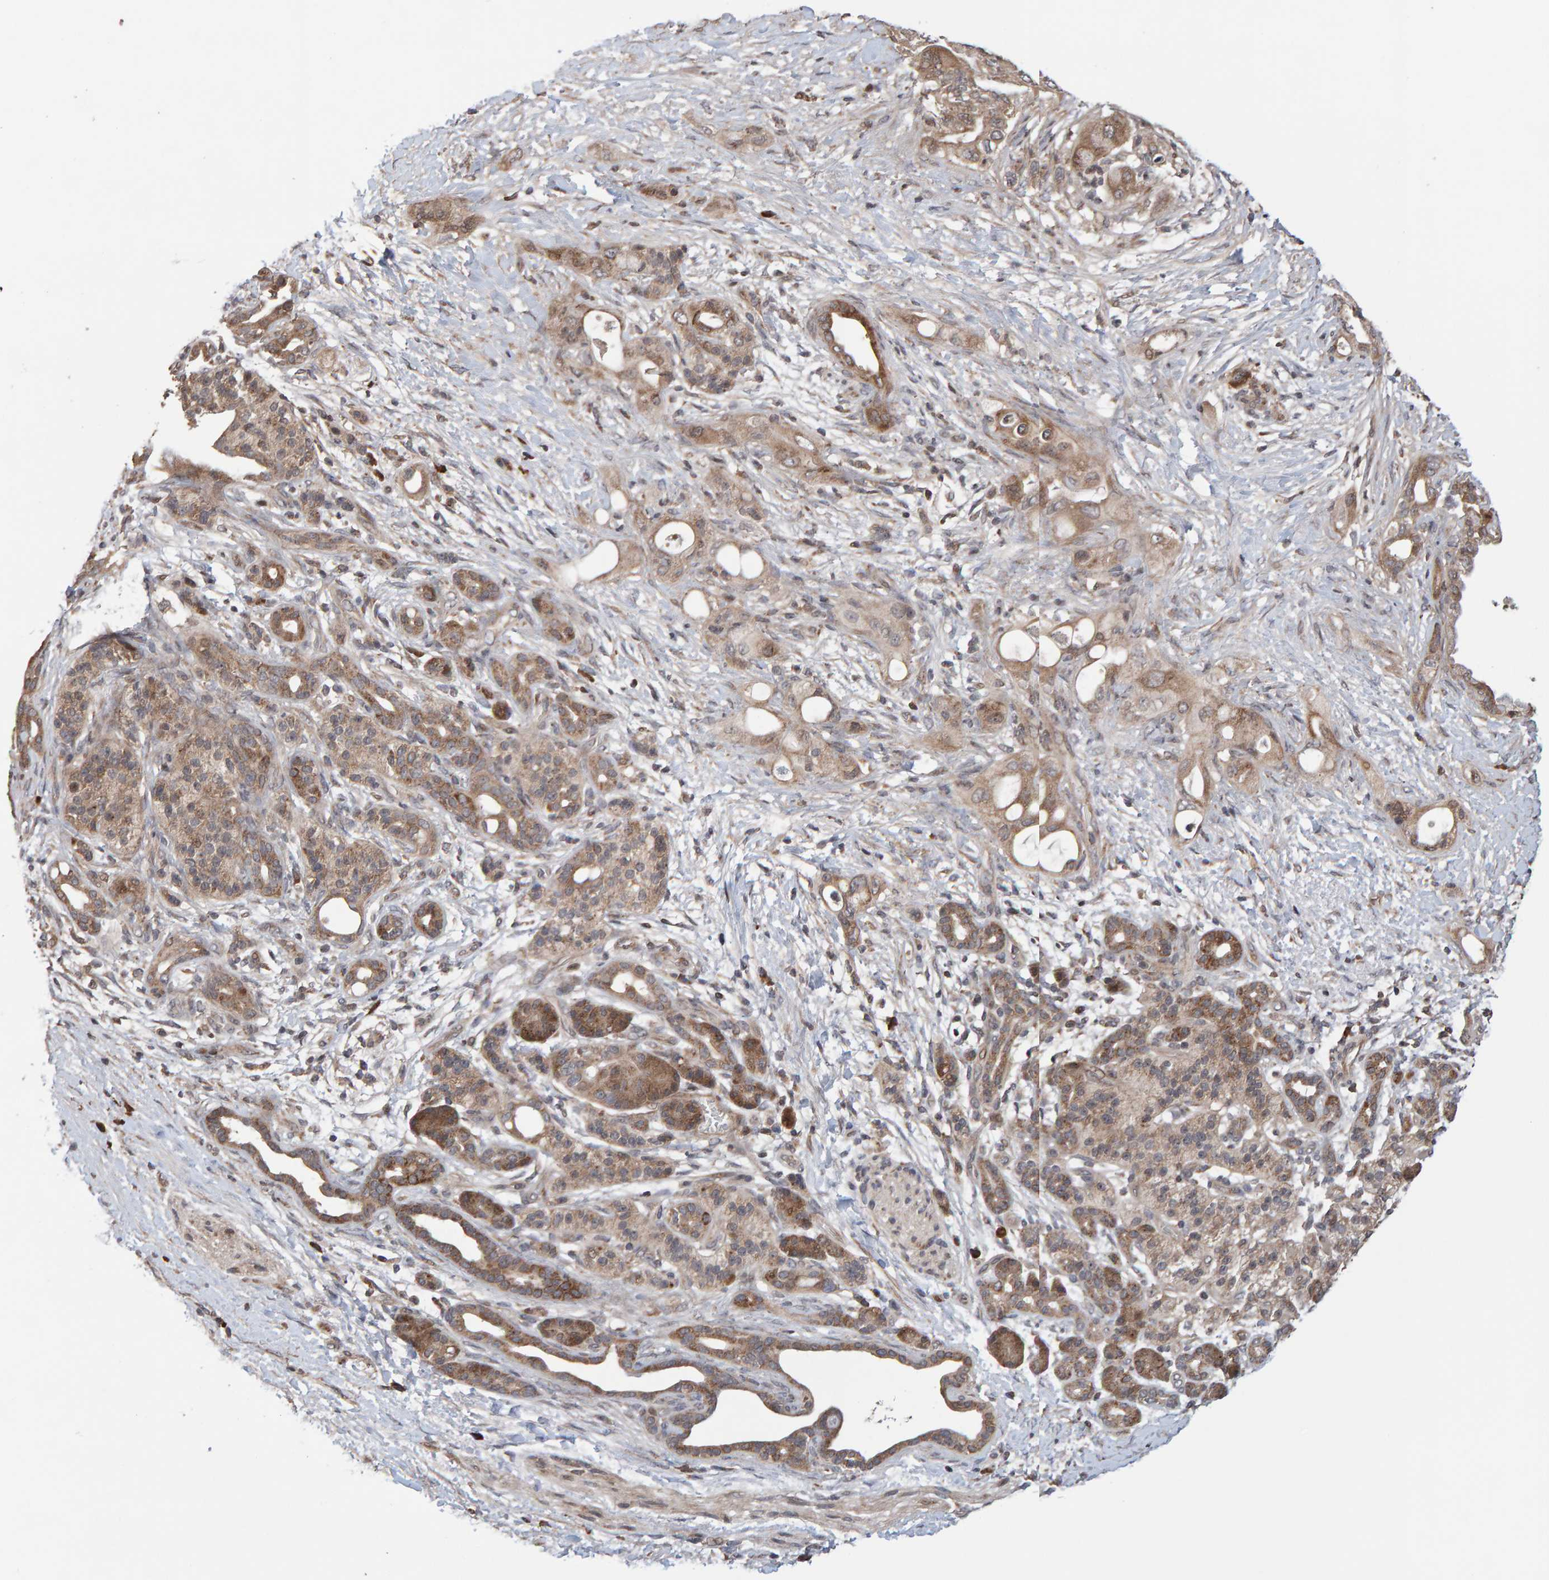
{"staining": {"intensity": "moderate", "quantity": ">75%", "location": "cytoplasmic/membranous"}, "tissue": "pancreatic cancer", "cell_type": "Tumor cells", "image_type": "cancer", "snomed": [{"axis": "morphology", "description": "Adenocarcinoma, NOS"}, {"axis": "topography", "description": "Pancreas"}], "caption": "Adenocarcinoma (pancreatic) stained with a brown dye exhibits moderate cytoplasmic/membranous positive expression in approximately >75% of tumor cells.", "gene": "PECR", "patient": {"sex": "male", "age": 59}}